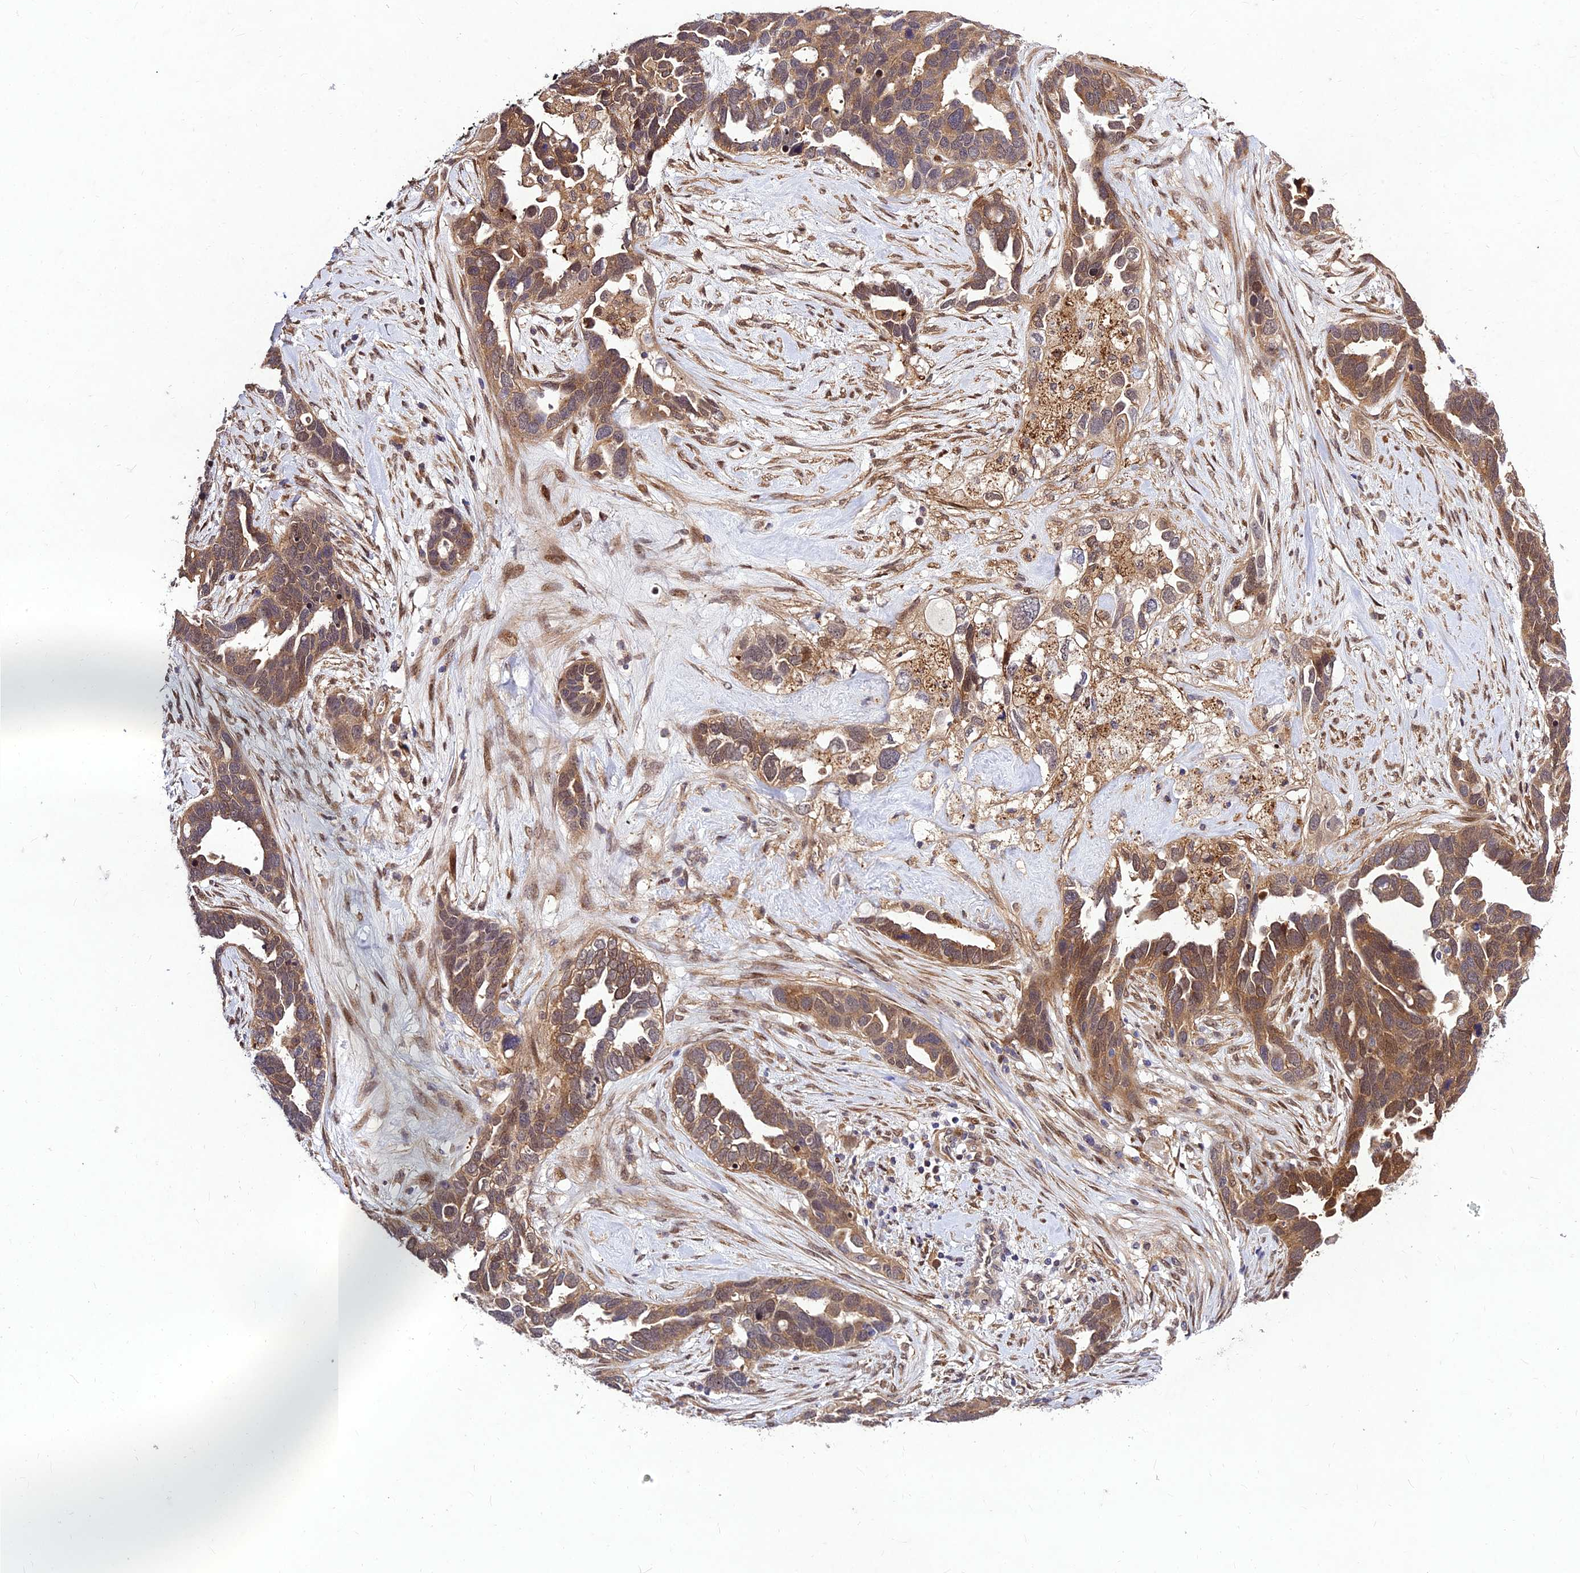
{"staining": {"intensity": "strong", "quantity": "25%-75%", "location": "cytoplasmic/membranous,nuclear"}, "tissue": "ovarian cancer", "cell_type": "Tumor cells", "image_type": "cancer", "snomed": [{"axis": "morphology", "description": "Cystadenocarcinoma, serous, NOS"}, {"axis": "topography", "description": "Ovary"}], "caption": "Immunohistochemical staining of human serous cystadenocarcinoma (ovarian) exhibits strong cytoplasmic/membranous and nuclear protein expression in approximately 25%-75% of tumor cells.", "gene": "MKKS", "patient": {"sex": "female", "age": 54}}